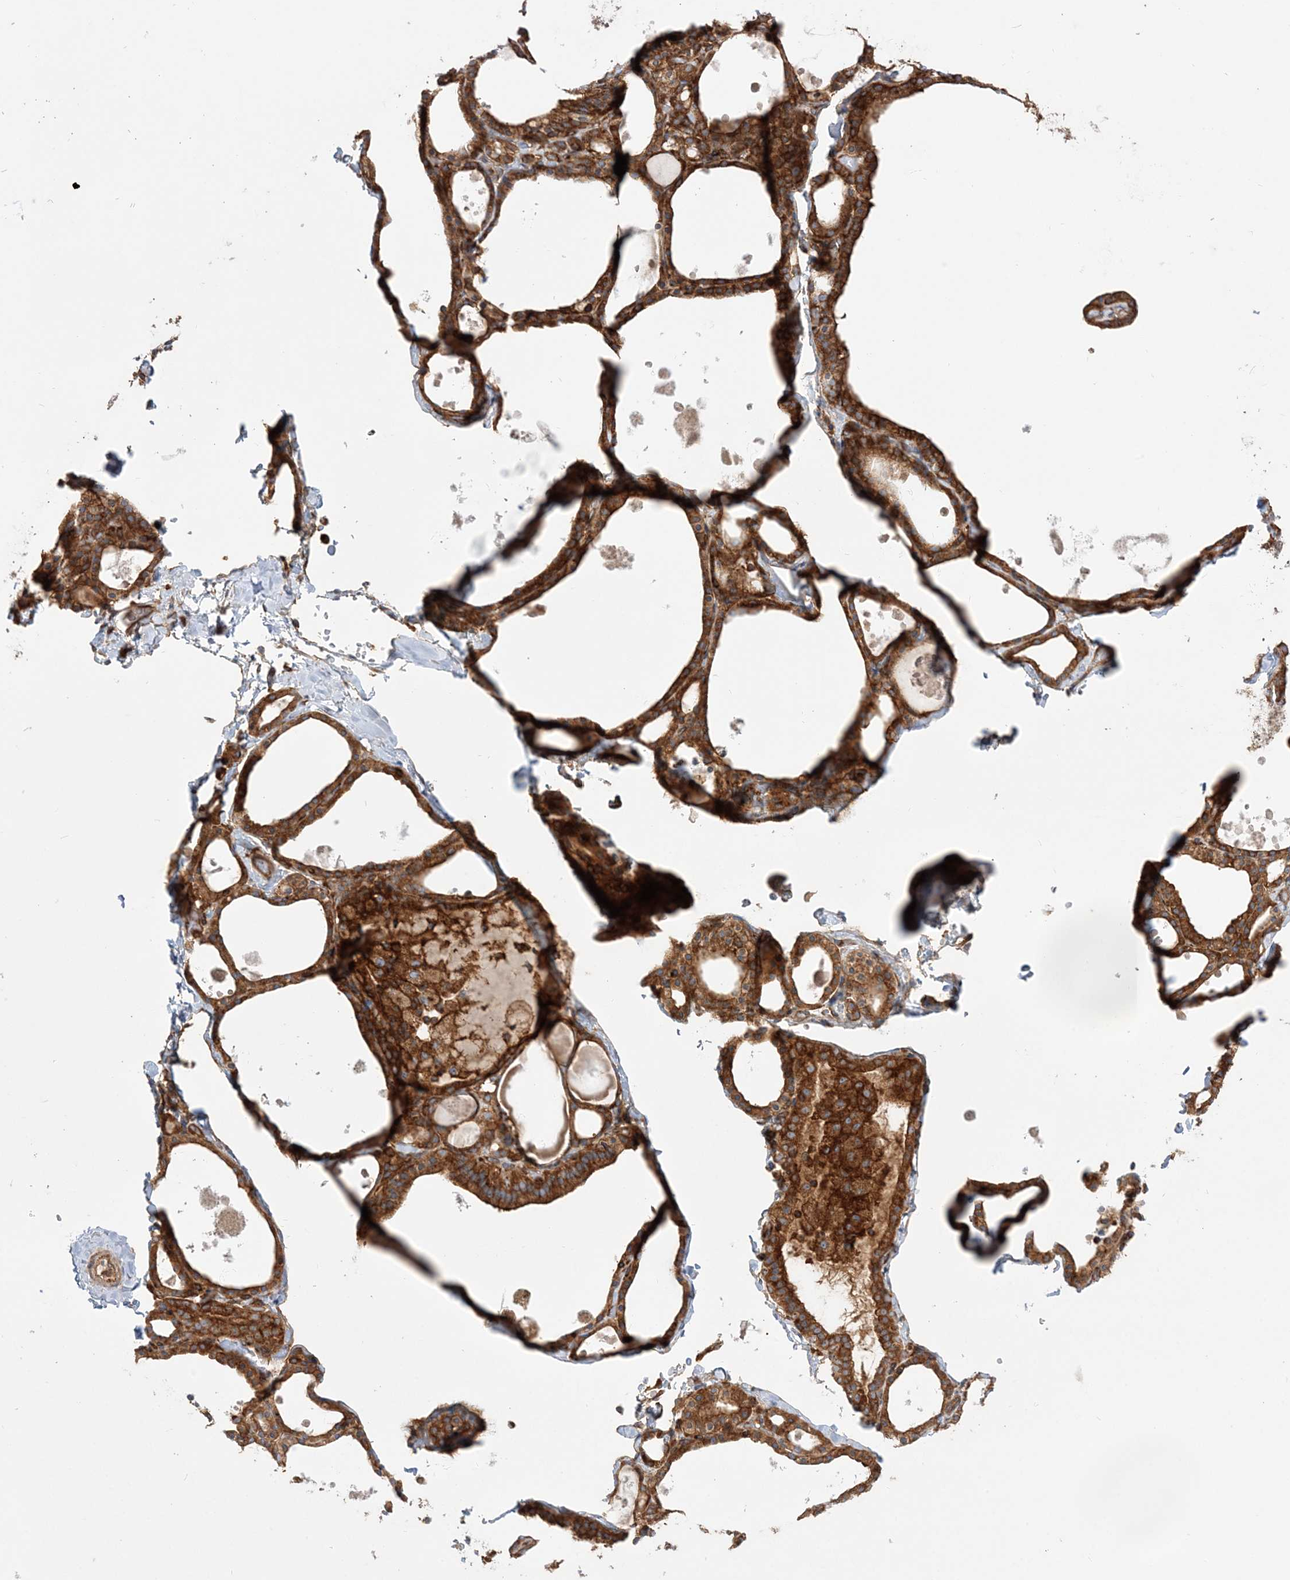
{"staining": {"intensity": "strong", "quantity": ">75%", "location": "cytoplasmic/membranous"}, "tissue": "thyroid gland", "cell_type": "Glandular cells", "image_type": "normal", "snomed": [{"axis": "morphology", "description": "Normal tissue, NOS"}, {"axis": "topography", "description": "Thyroid gland"}], "caption": "A micrograph of thyroid gland stained for a protein displays strong cytoplasmic/membranous brown staining in glandular cells.", "gene": "TBC1D5", "patient": {"sex": "male", "age": 56}}